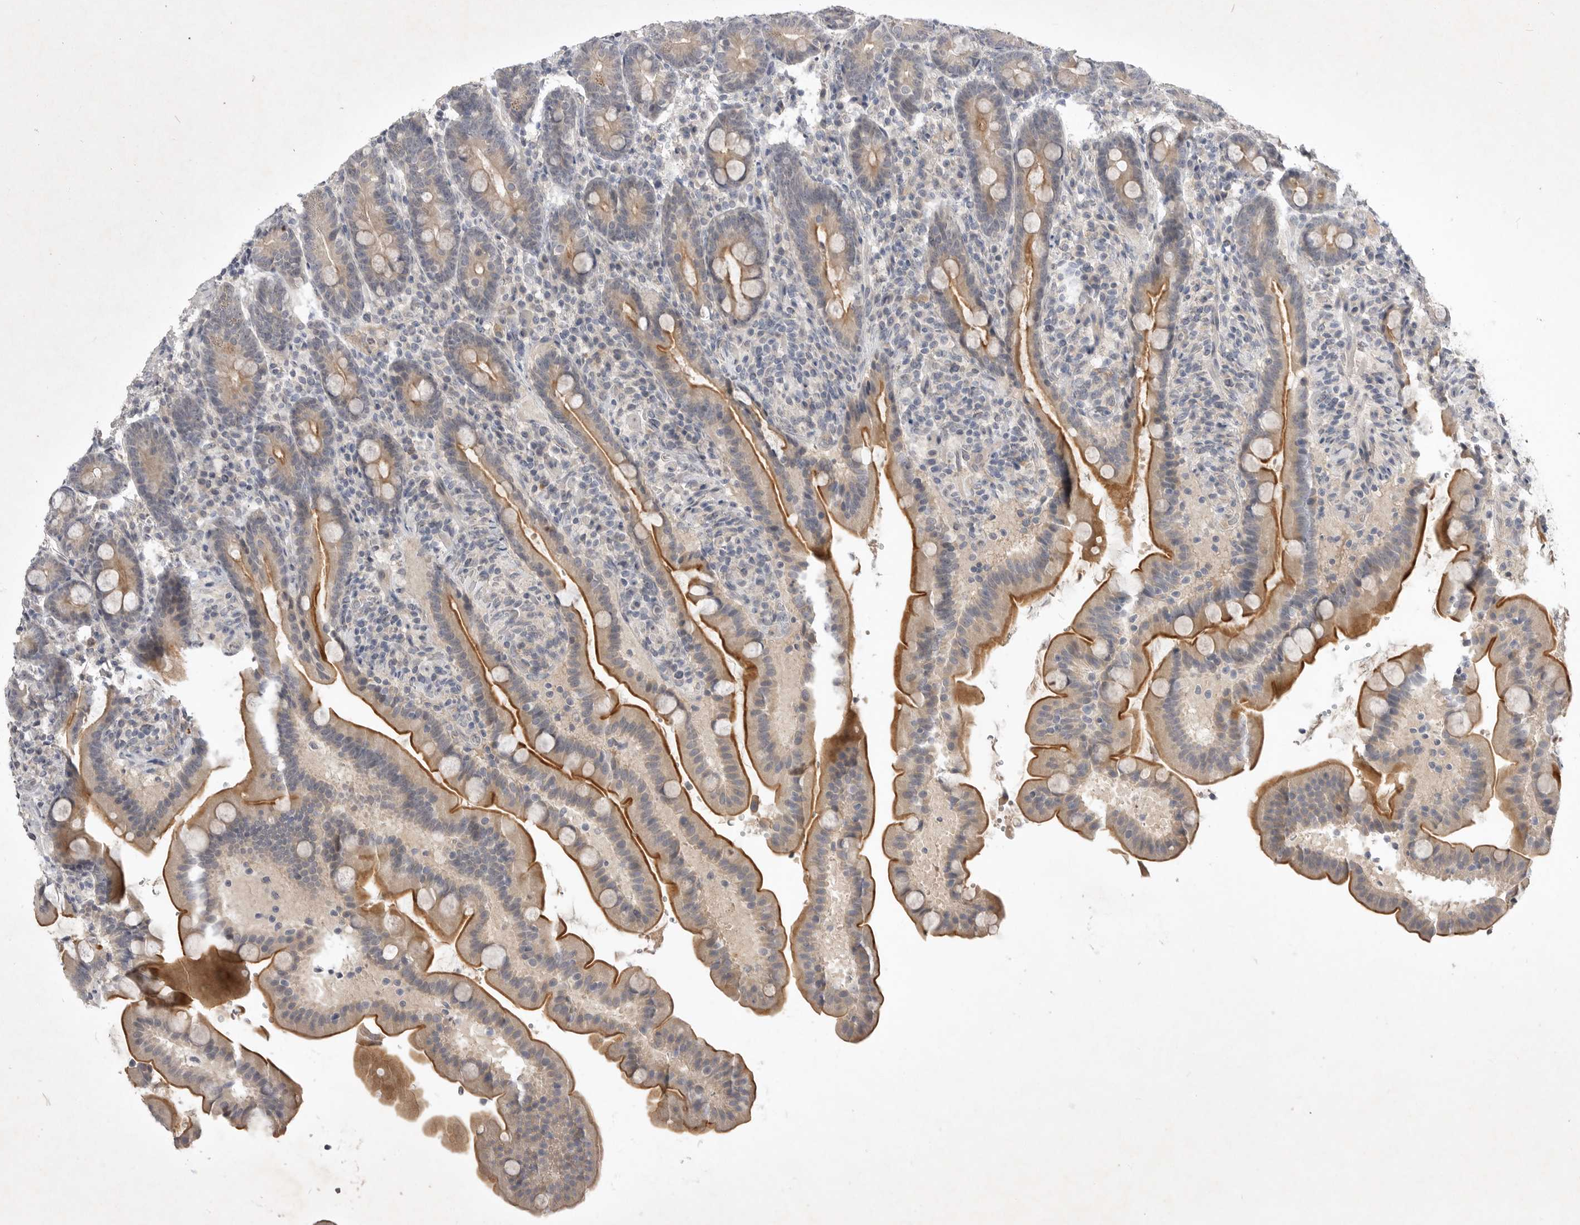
{"staining": {"intensity": "moderate", "quantity": "25%-75%", "location": "cytoplasmic/membranous"}, "tissue": "duodenum", "cell_type": "Glandular cells", "image_type": "normal", "snomed": [{"axis": "morphology", "description": "Normal tissue, NOS"}, {"axis": "topography", "description": "Duodenum"}], "caption": "Immunohistochemistry (IHC) of benign duodenum demonstrates medium levels of moderate cytoplasmic/membranous expression in approximately 25%-75% of glandular cells.", "gene": "ITGAD", "patient": {"sex": "male", "age": 54}}